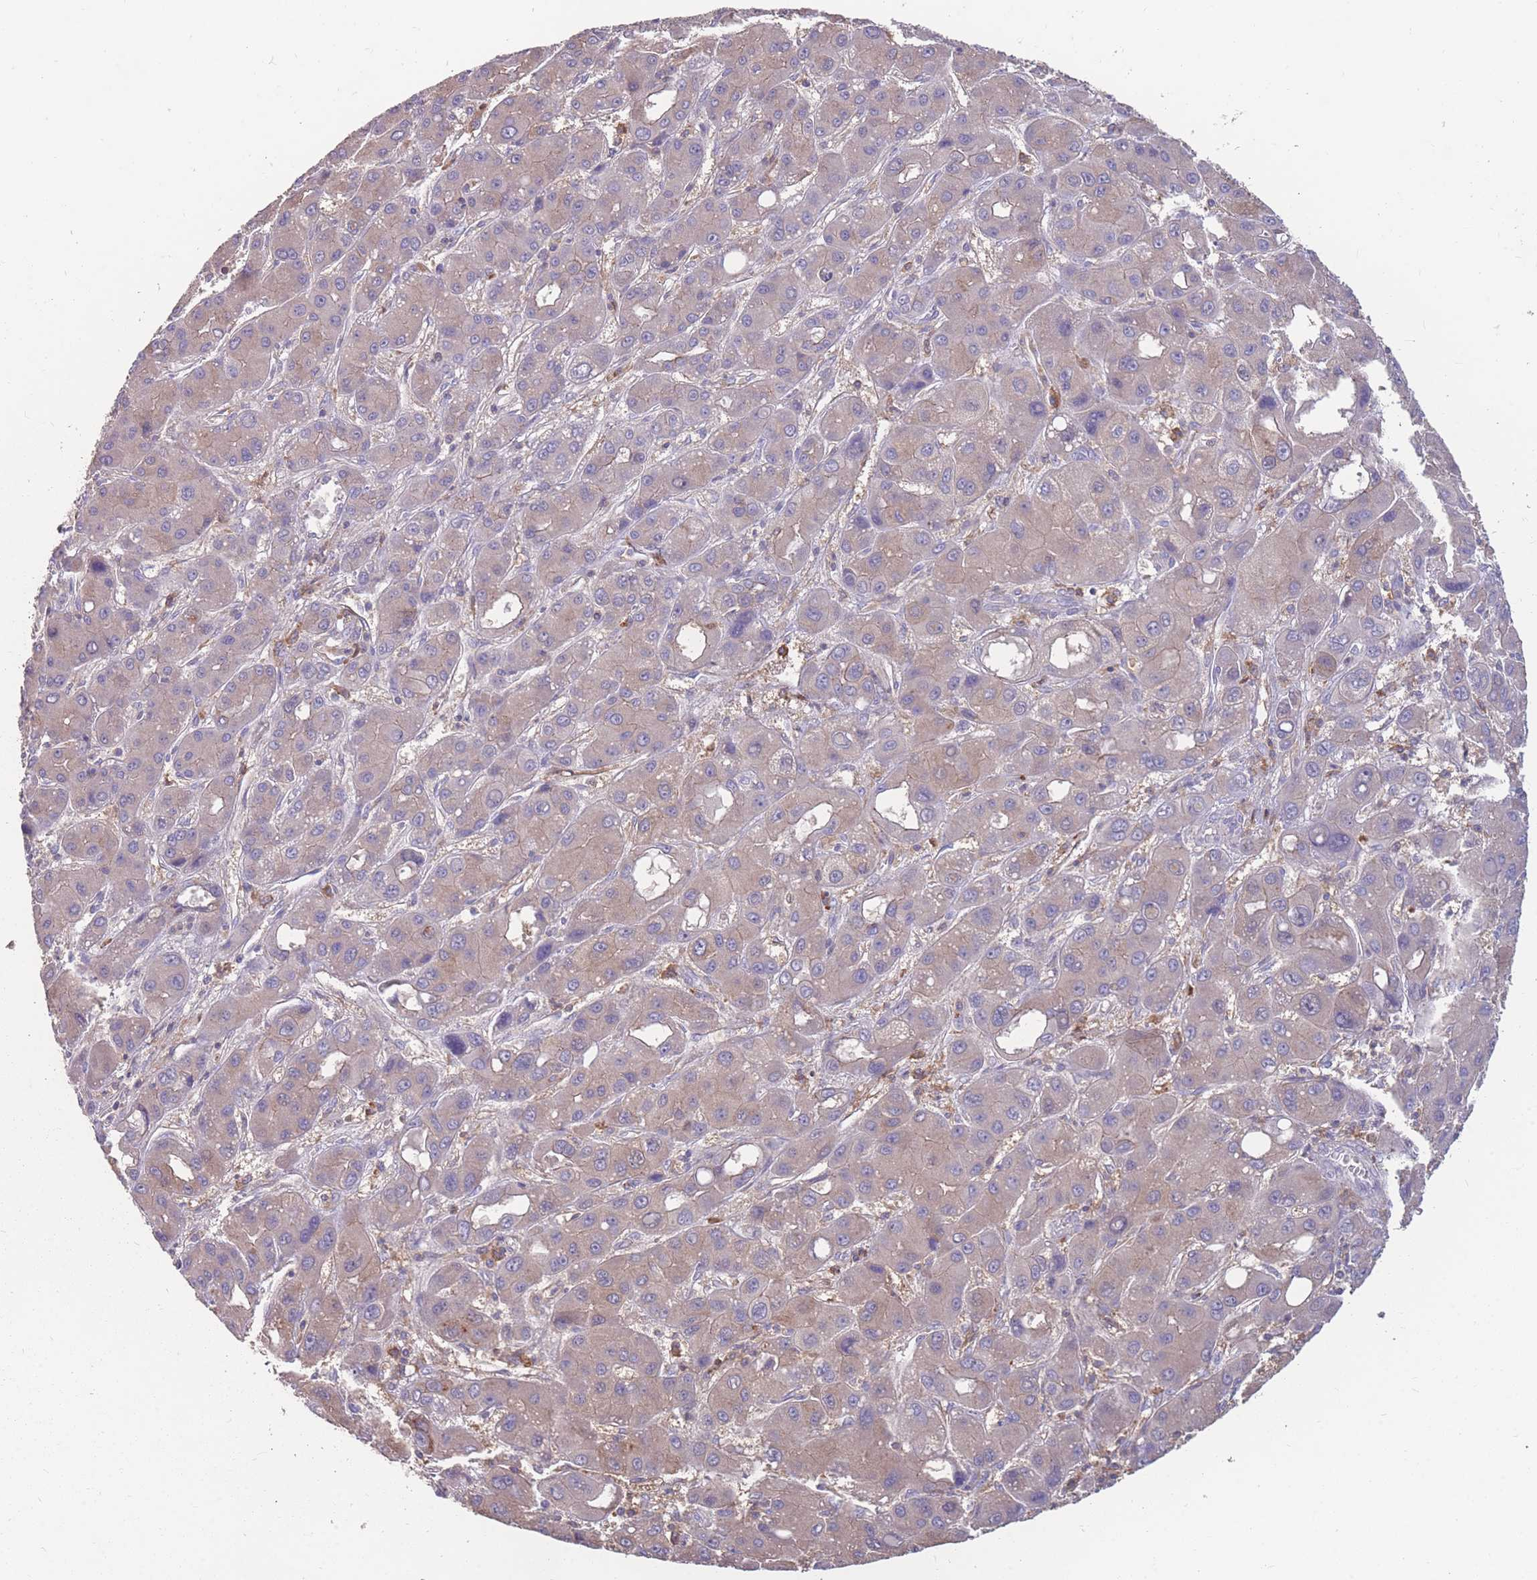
{"staining": {"intensity": "weak", "quantity": "25%-75%", "location": "cytoplasmic/membranous"}, "tissue": "liver cancer", "cell_type": "Tumor cells", "image_type": "cancer", "snomed": [{"axis": "morphology", "description": "Carcinoma, Hepatocellular, NOS"}, {"axis": "topography", "description": "Liver"}], "caption": "Weak cytoplasmic/membranous protein positivity is present in about 25%-75% of tumor cells in hepatocellular carcinoma (liver).", "gene": "CD33", "patient": {"sex": "male", "age": 55}}